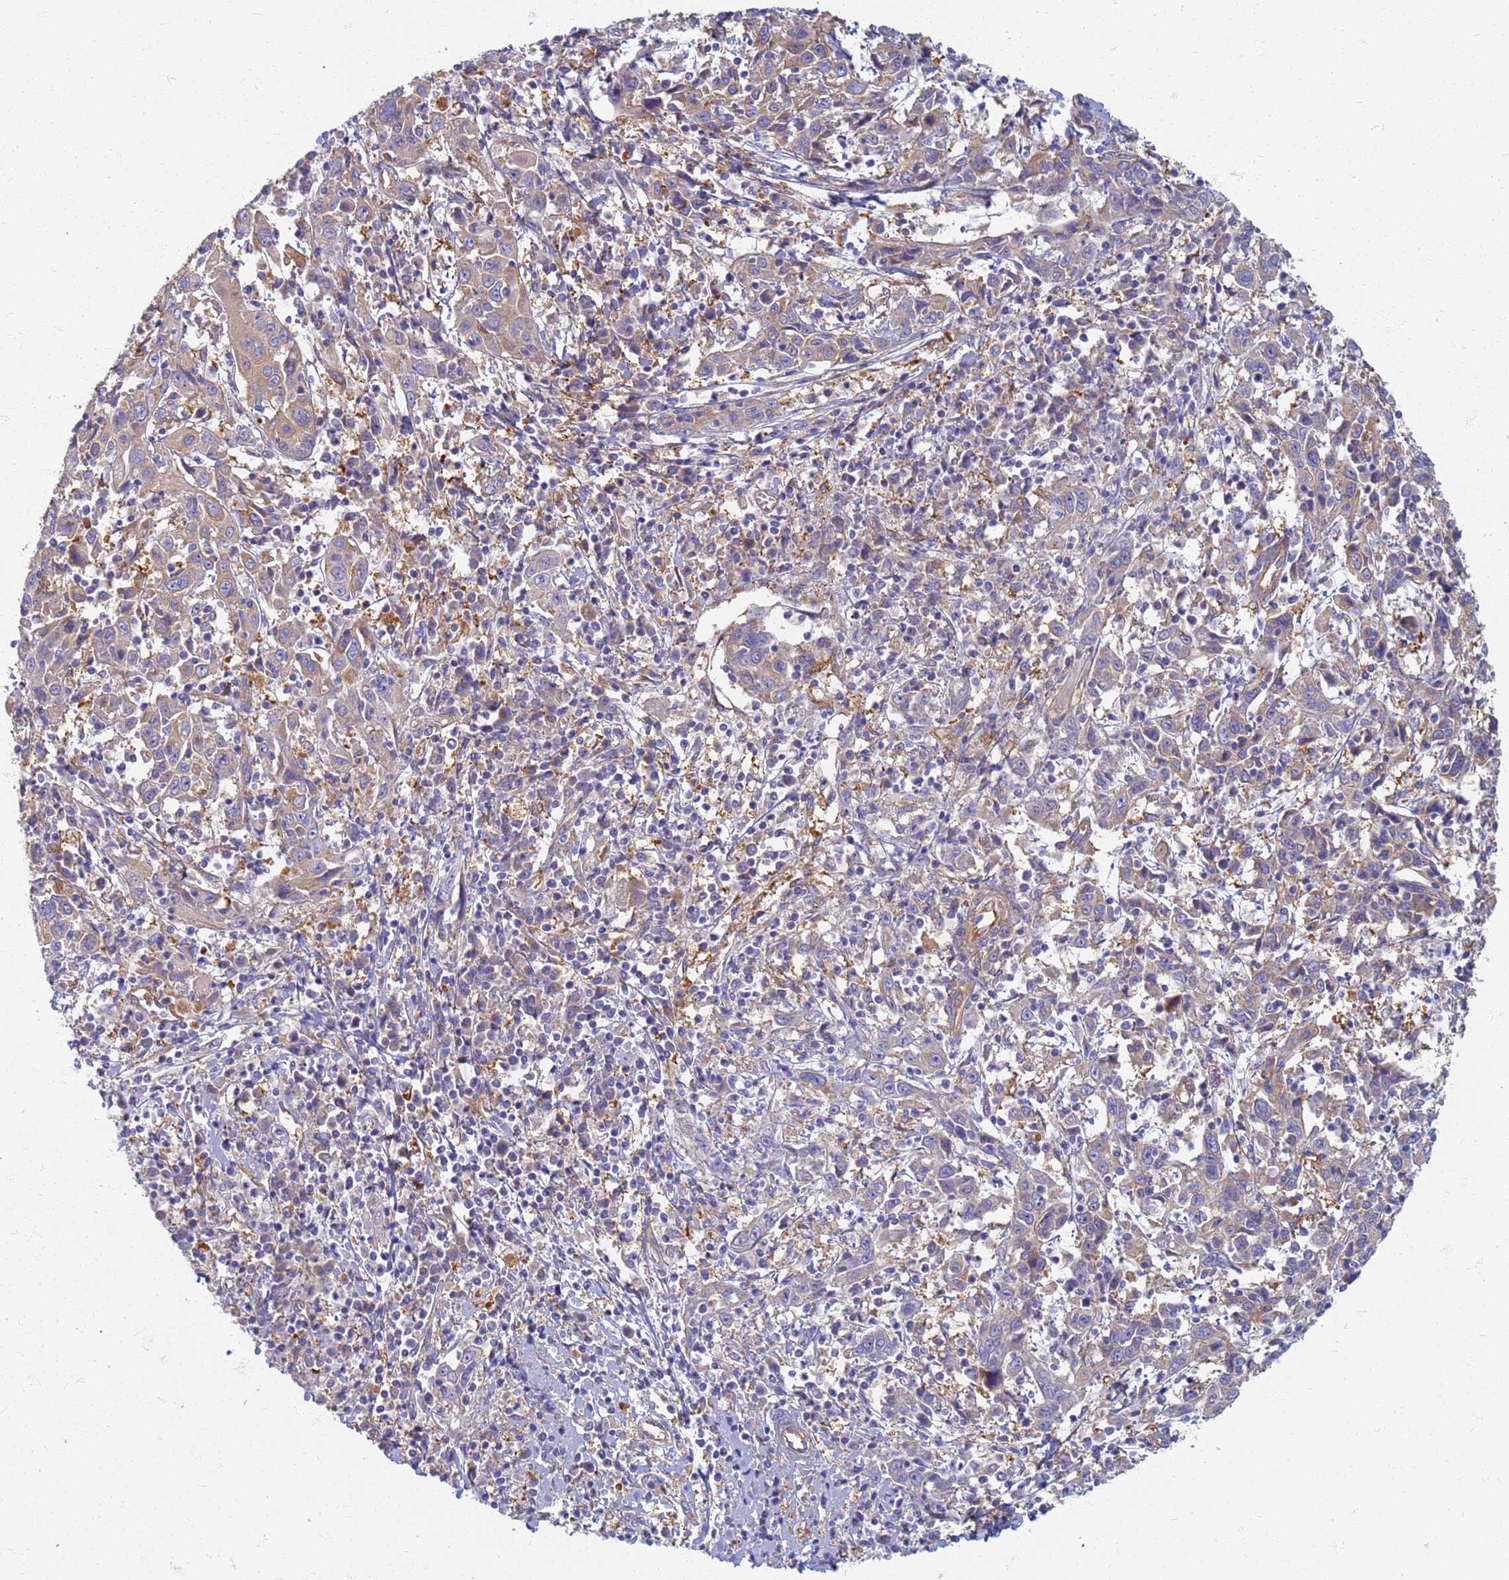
{"staining": {"intensity": "weak", "quantity": ">75%", "location": "cytoplasmic/membranous"}, "tissue": "cervical cancer", "cell_type": "Tumor cells", "image_type": "cancer", "snomed": [{"axis": "morphology", "description": "Squamous cell carcinoma, NOS"}, {"axis": "topography", "description": "Cervix"}], "caption": "Cervical cancer was stained to show a protein in brown. There is low levels of weak cytoplasmic/membranous expression in about >75% of tumor cells. The staining was performed using DAB to visualize the protein expression in brown, while the nuclei were stained in blue with hematoxylin (Magnification: 20x).", "gene": "EEA1", "patient": {"sex": "female", "age": 46}}